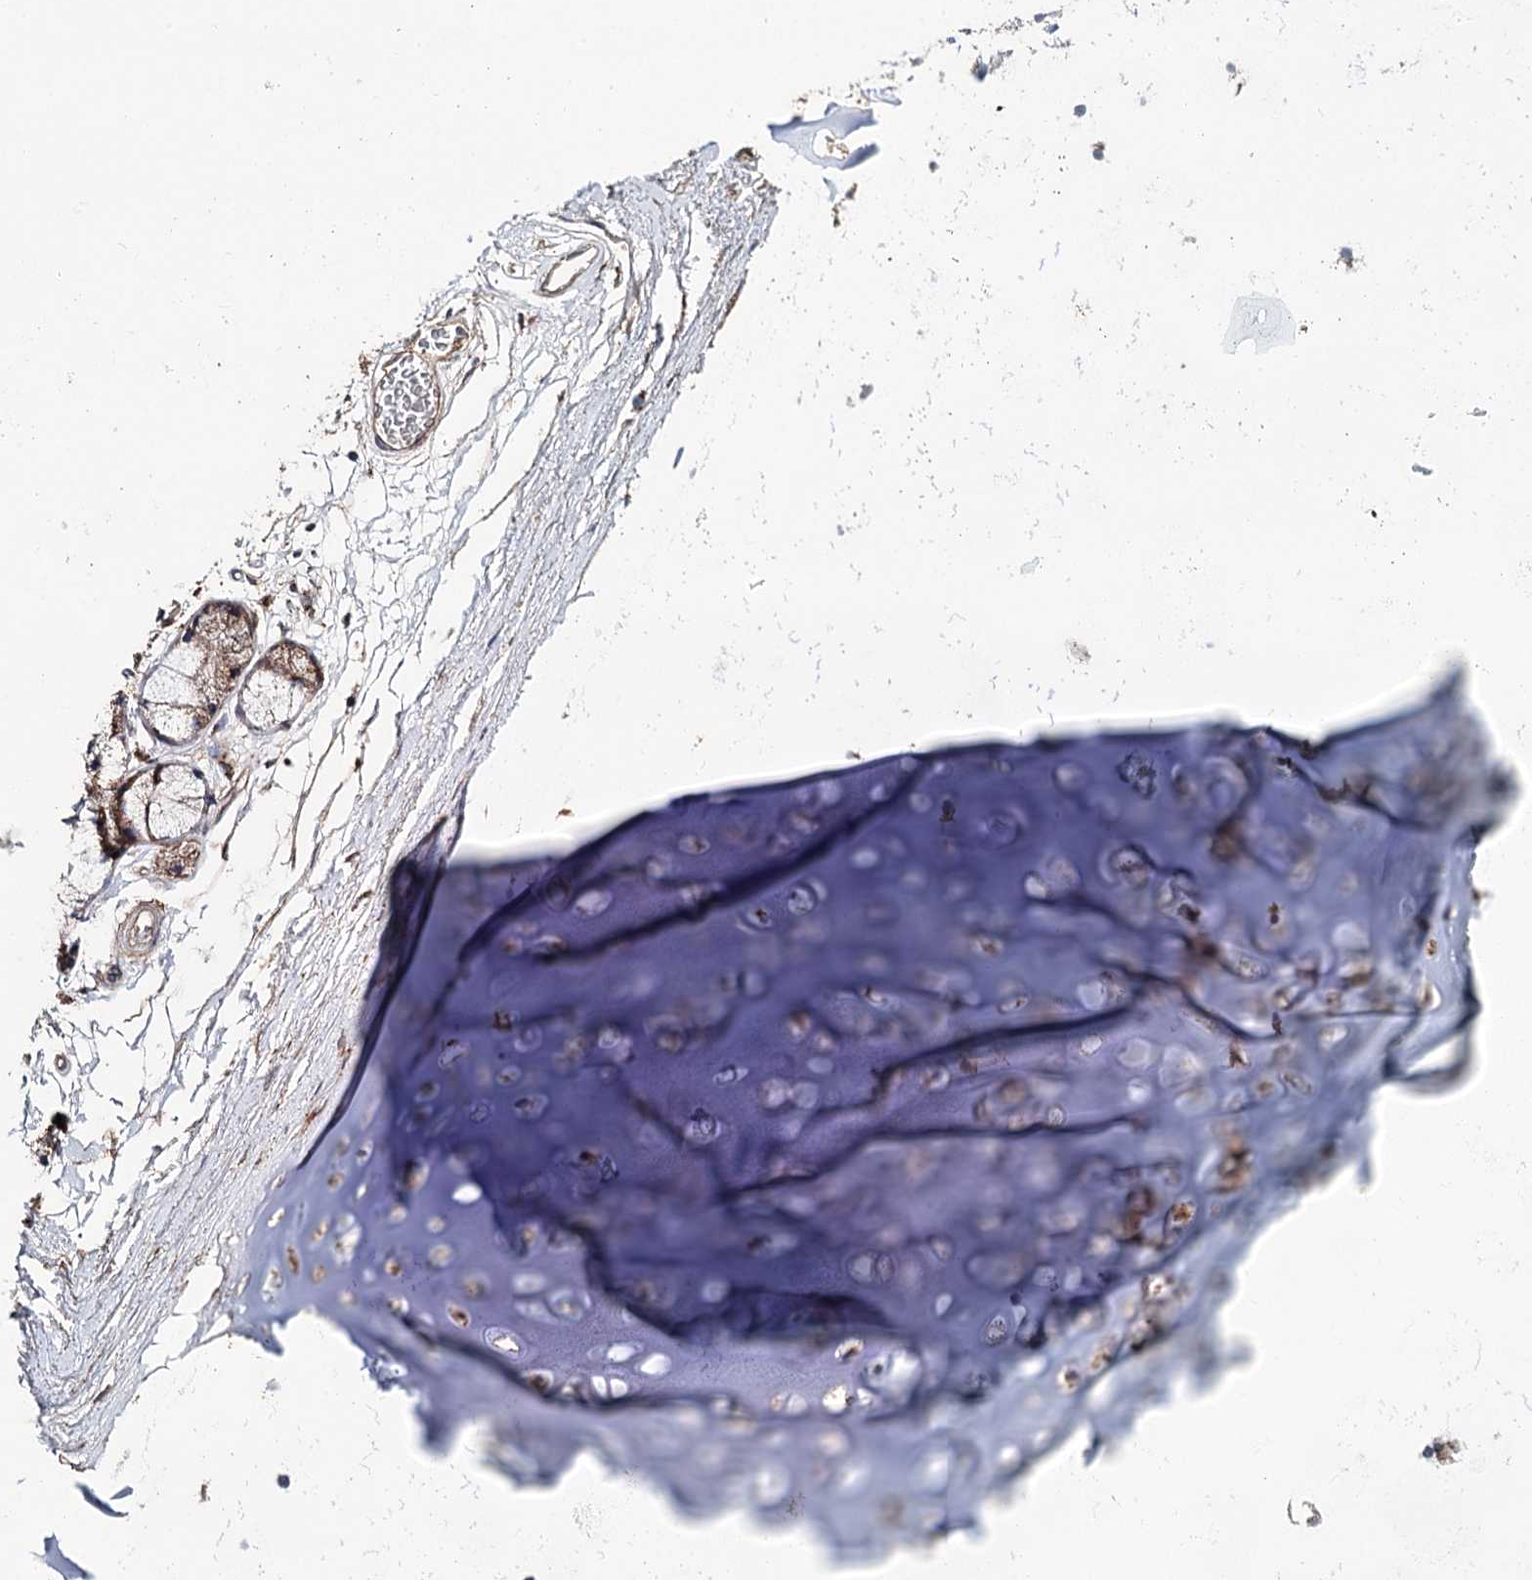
{"staining": {"intensity": "negative", "quantity": "none", "location": "none"}, "tissue": "adipose tissue", "cell_type": "Adipocytes", "image_type": "normal", "snomed": [{"axis": "morphology", "description": "Normal tissue, NOS"}, {"axis": "topography", "description": "Lymph node"}, {"axis": "topography", "description": "Bronchus"}], "caption": "Image shows no significant protein staining in adipocytes of benign adipose tissue.", "gene": "MSANTD2", "patient": {"sex": "male", "age": 63}}